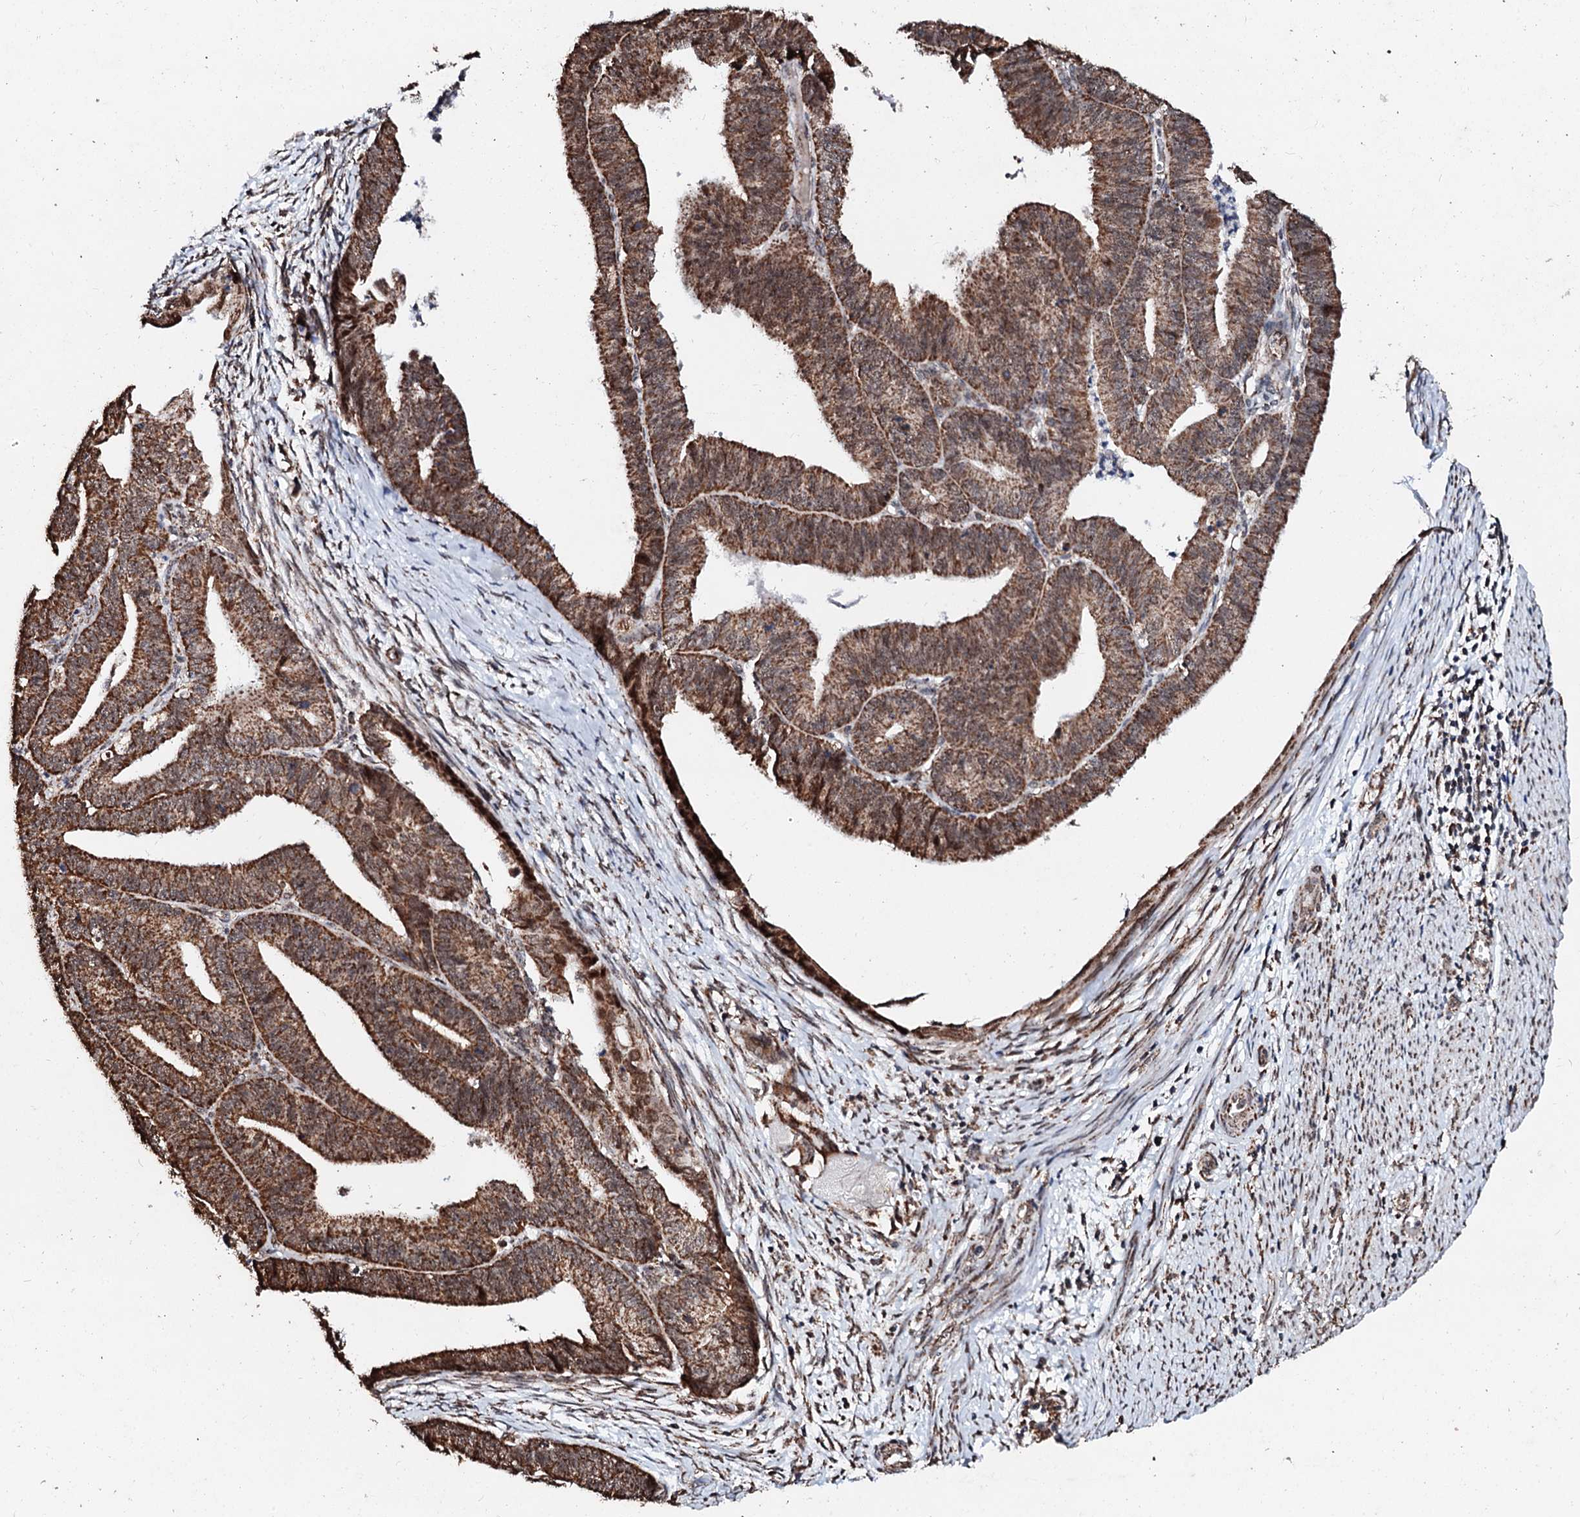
{"staining": {"intensity": "moderate", "quantity": ">75%", "location": "cytoplasmic/membranous"}, "tissue": "endometrial cancer", "cell_type": "Tumor cells", "image_type": "cancer", "snomed": [{"axis": "morphology", "description": "Adenocarcinoma, NOS"}, {"axis": "topography", "description": "Endometrium"}], "caption": "Endometrial cancer stained with a protein marker shows moderate staining in tumor cells.", "gene": "SECISBP2L", "patient": {"sex": "female", "age": 73}}